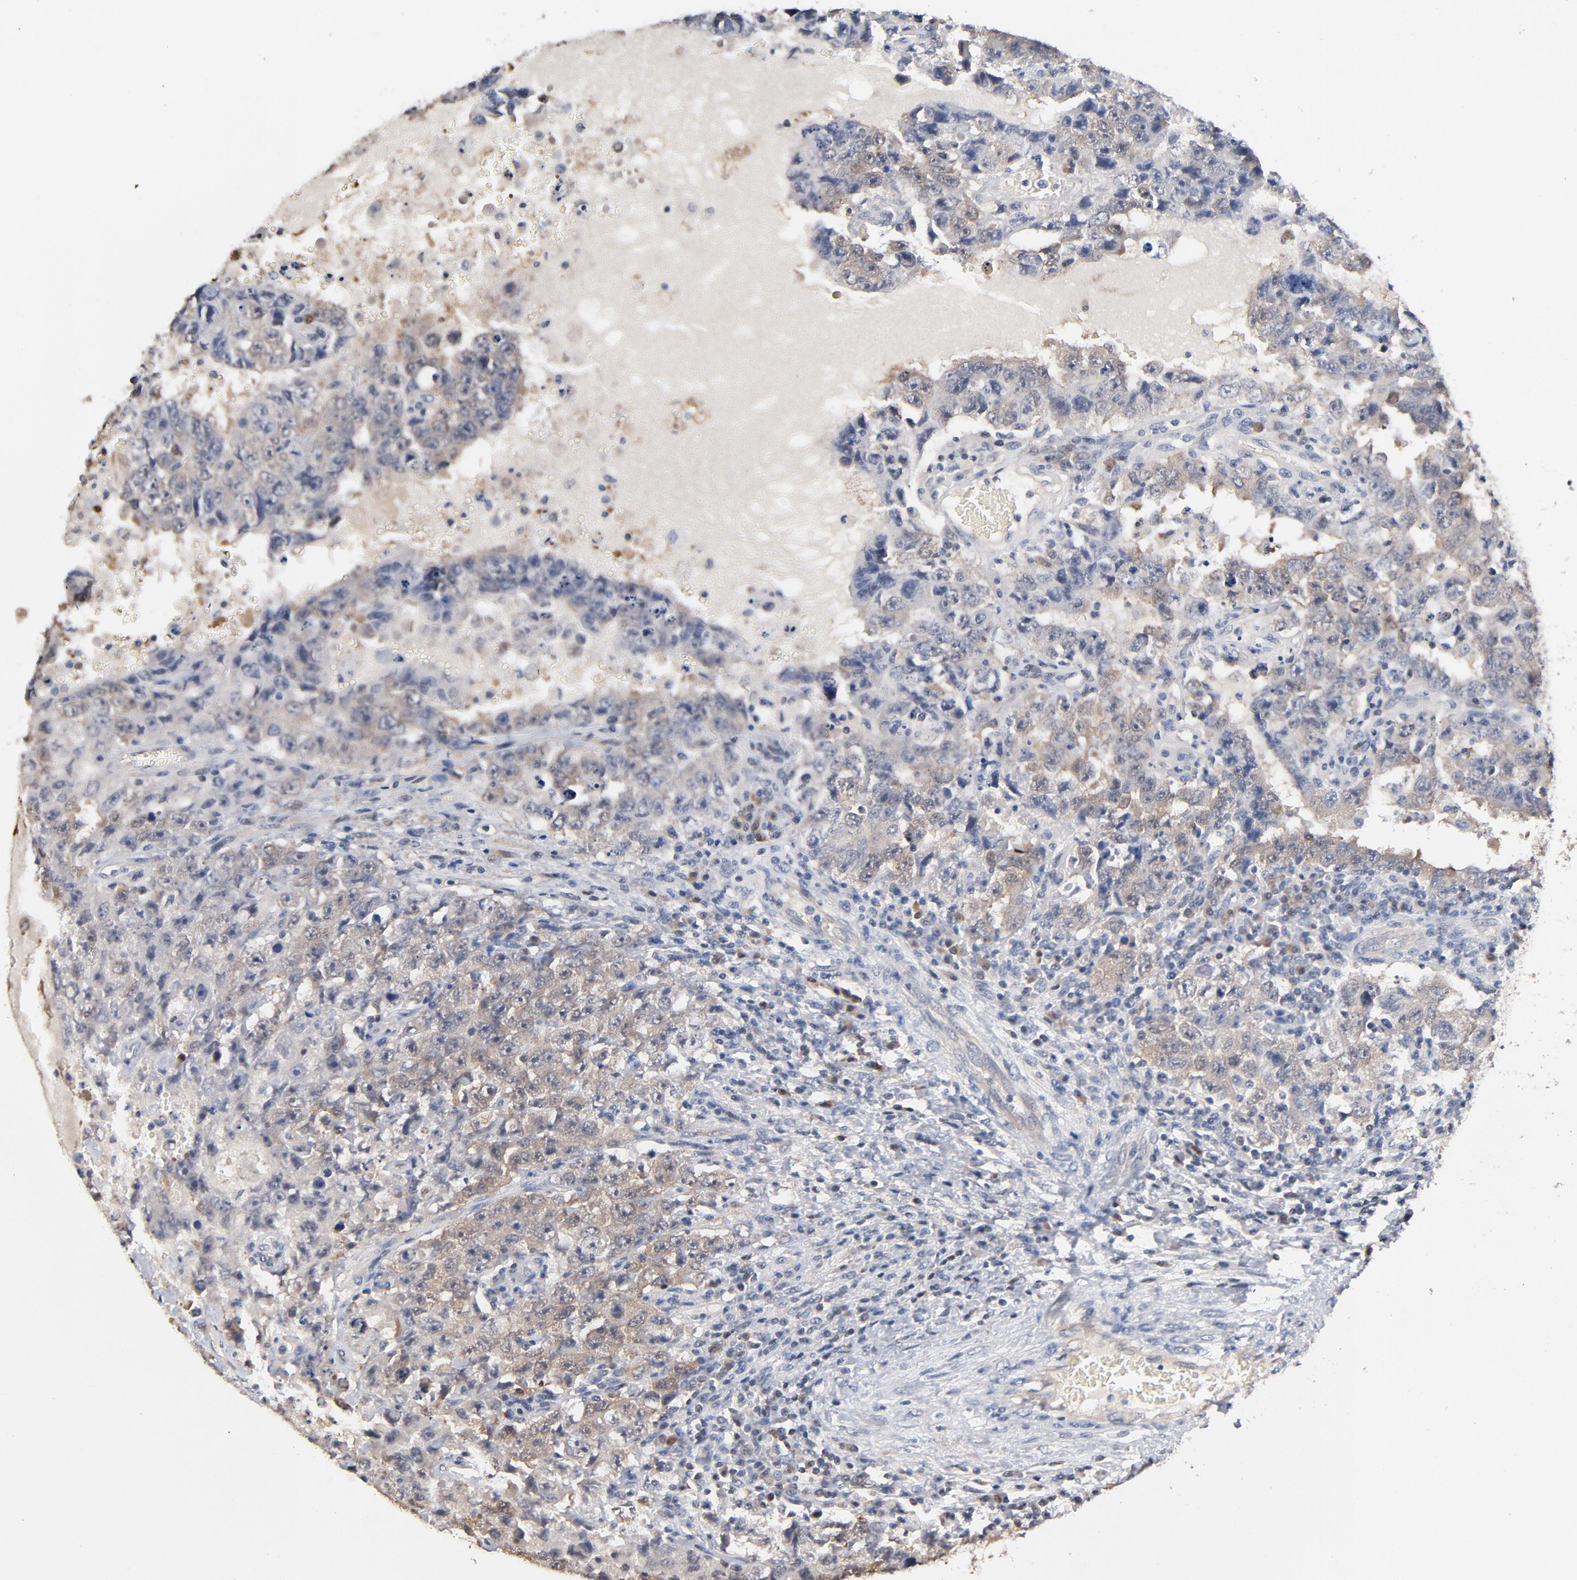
{"staining": {"intensity": "weak", "quantity": "25%-75%", "location": "cytoplasmic/membranous"}, "tissue": "testis cancer", "cell_type": "Tumor cells", "image_type": "cancer", "snomed": [{"axis": "morphology", "description": "Carcinoma, Embryonal, NOS"}, {"axis": "topography", "description": "Testis"}], "caption": "An immunohistochemistry (IHC) image of tumor tissue is shown. Protein staining in brown labels weak cytoplasmic/membranous positivity in testis cancer within tumor cells.", "gene": "MIF", "patient": {"sex": "male", "age": 26}}